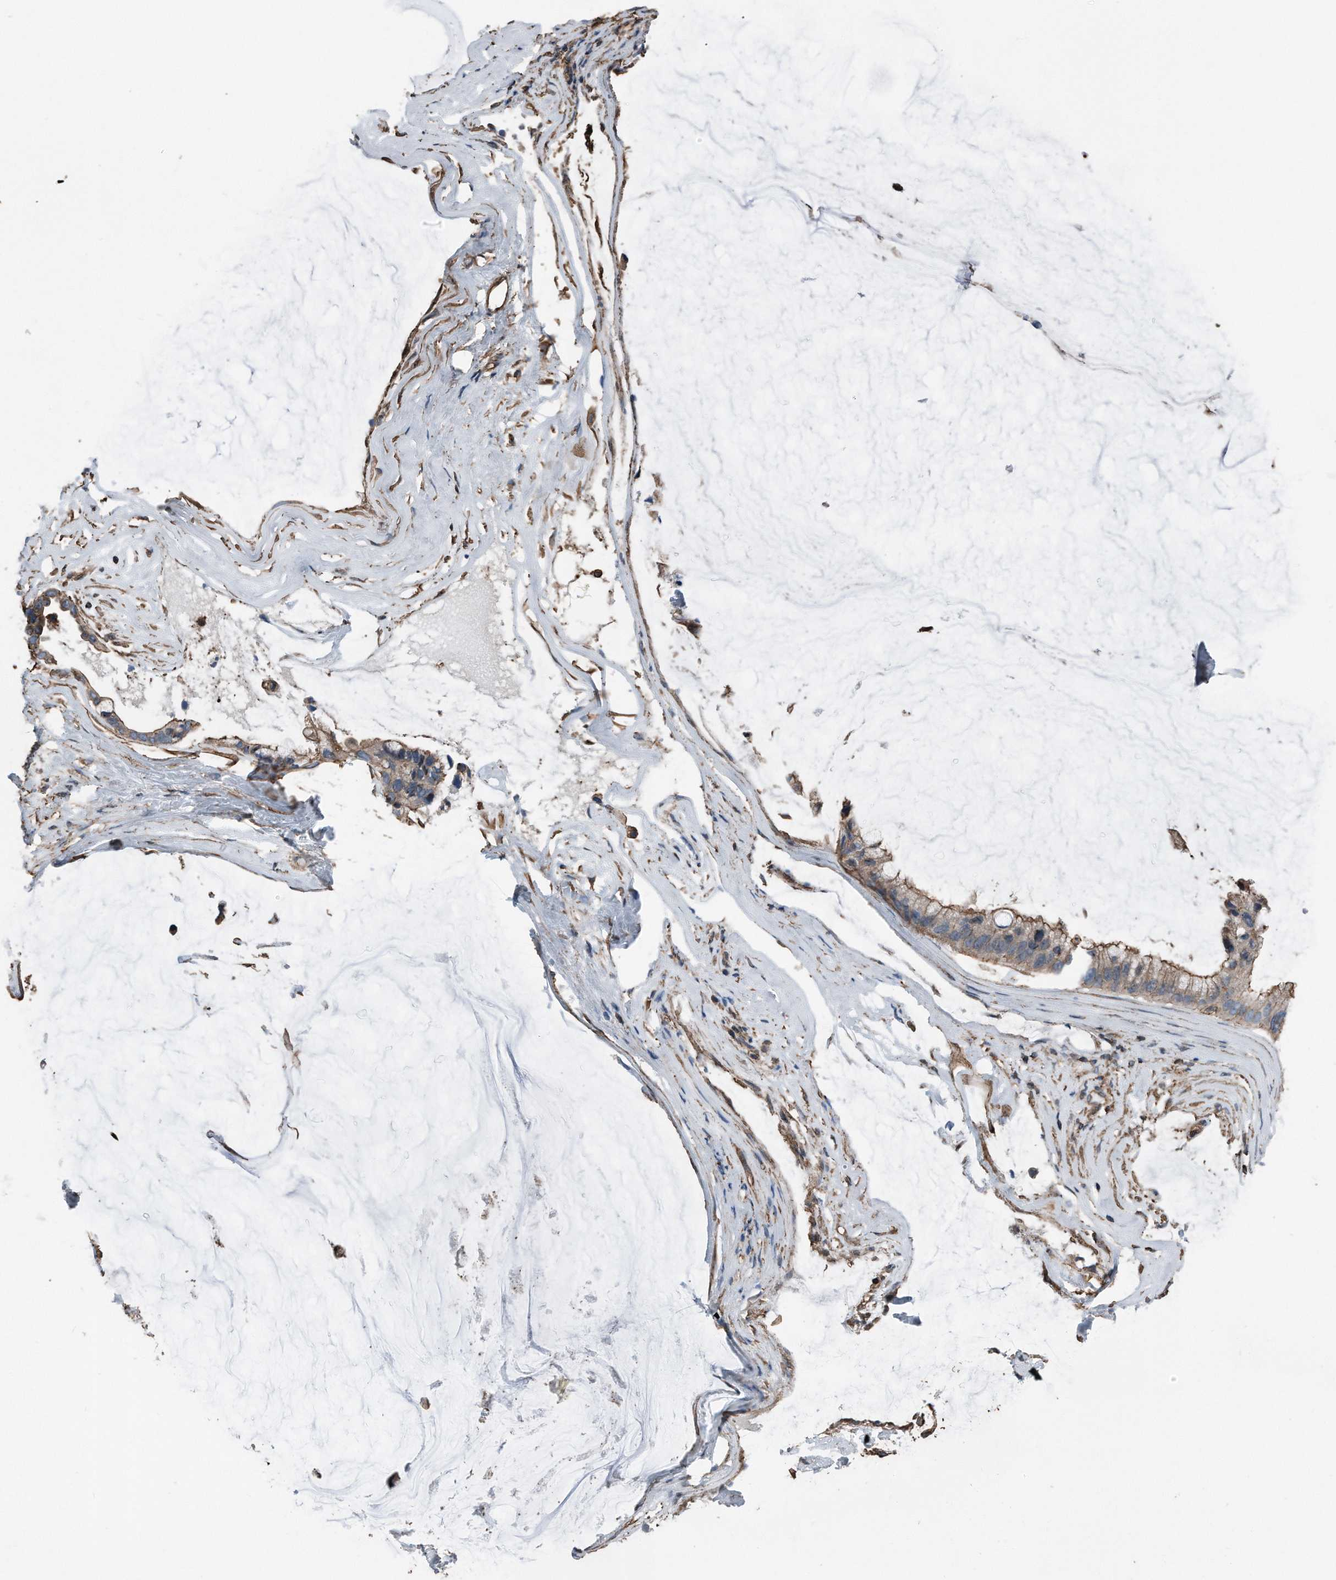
{"staining": {"intensity": "moderate", "quantity": "25%-75%", "location": "cytoplasmic/membranous"}, "tissue": "ovarian cancer", "cell_type": "Tumor cells", "image_type": "cancer", "snomed": [{"axis": "morphology", "description": "Cystadenocarcinoma, mucinous, NOS"}, {"axis": "topography", "description": "Ovary"}], "caption": "Protein expression analysis of human ovarian cancer reveals moderate cytoplasmic/membranous staining in approximately 25%-75% of tumor cells.", "gene": "RSPO3", "patient": {"sex": "female", "age": 39}}